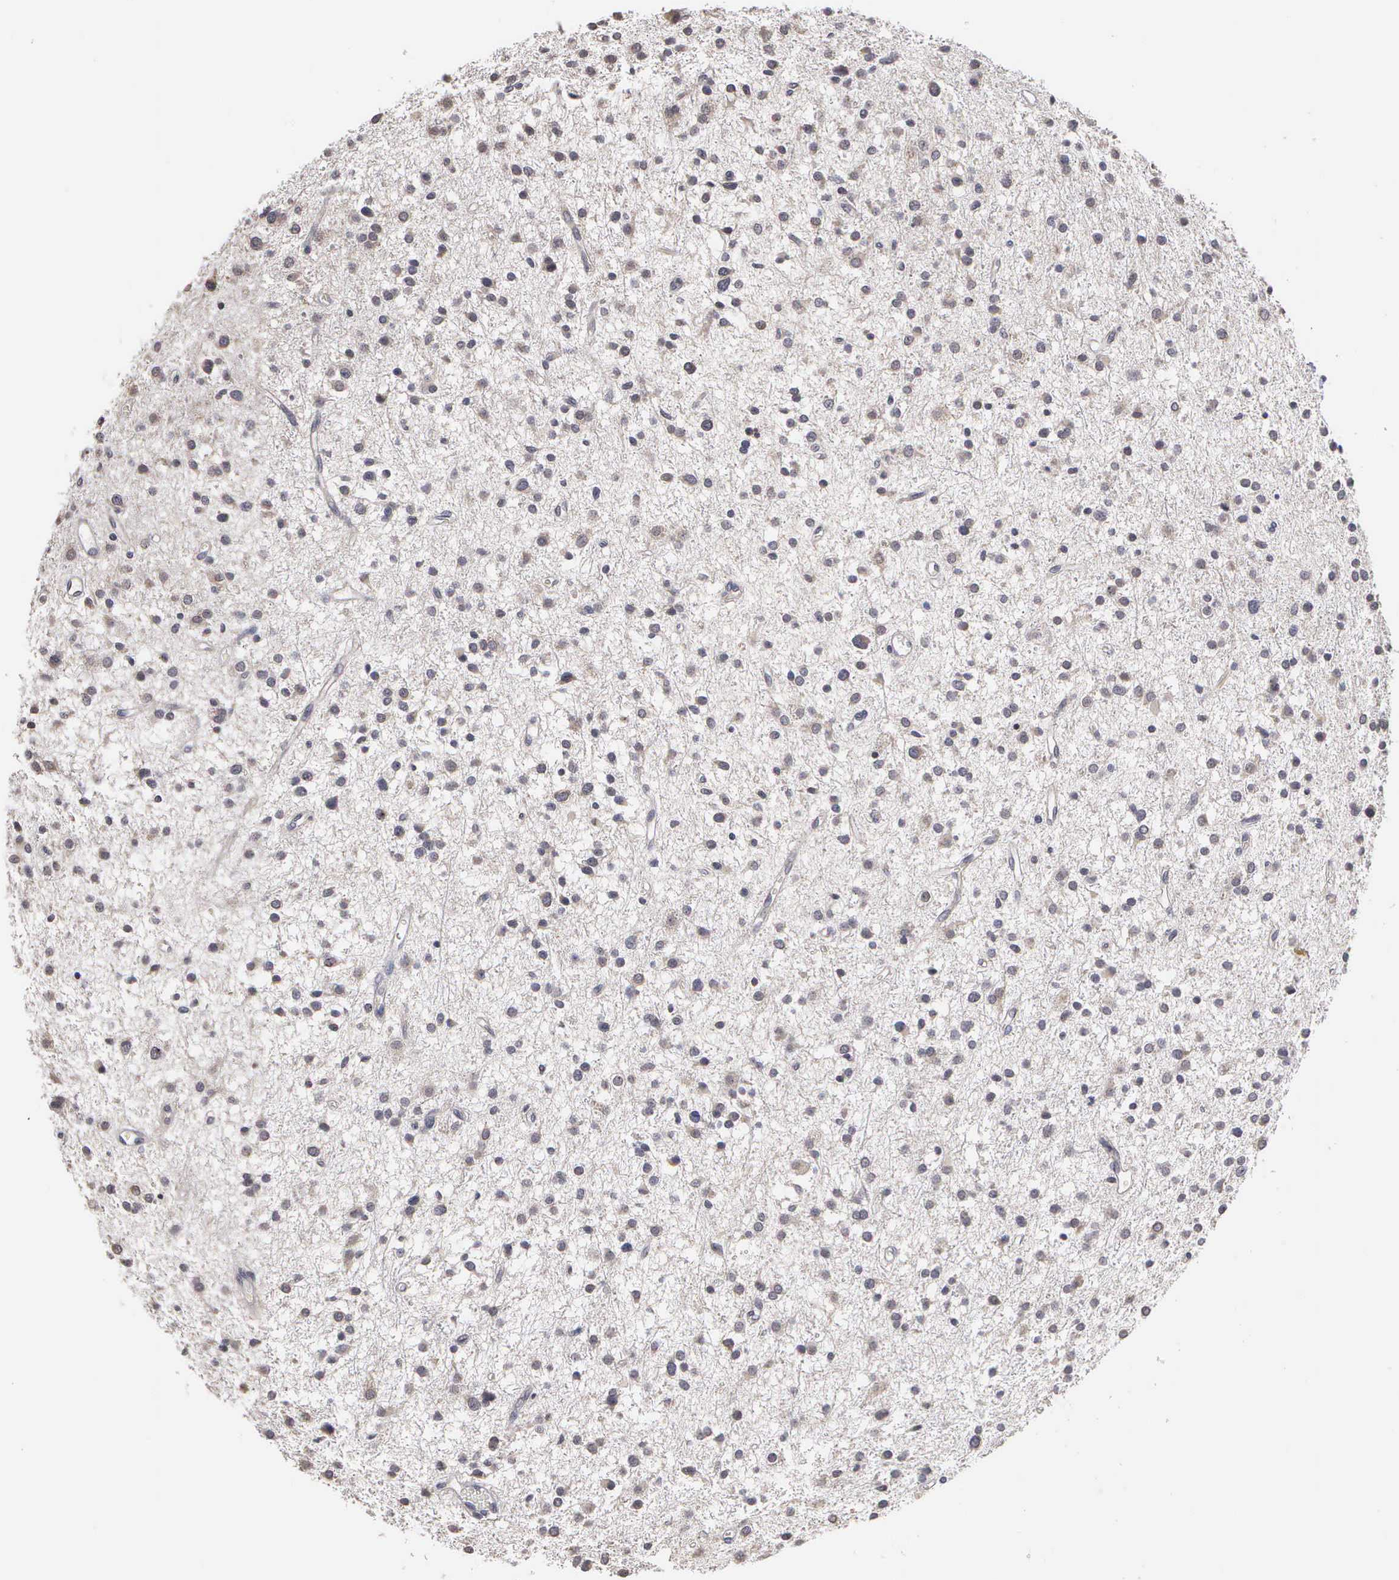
{"staining": {"intensity": "negative", "quantity": "none", "location": "none"}, "tissue": "glioma", "cell_type": "Tumor cells", "image_type": "cancer", "snomed": [{"axis": "morphology", "description": "Glioma, malignant, Low grade"}, {"axis": "topography", "description": "Brain"}], "caption": "Tumor cells show no significant staining in low-grade glioma (malignant).", "gene": "KDM6A", "patient": {"sex": "female", "age": 36}}